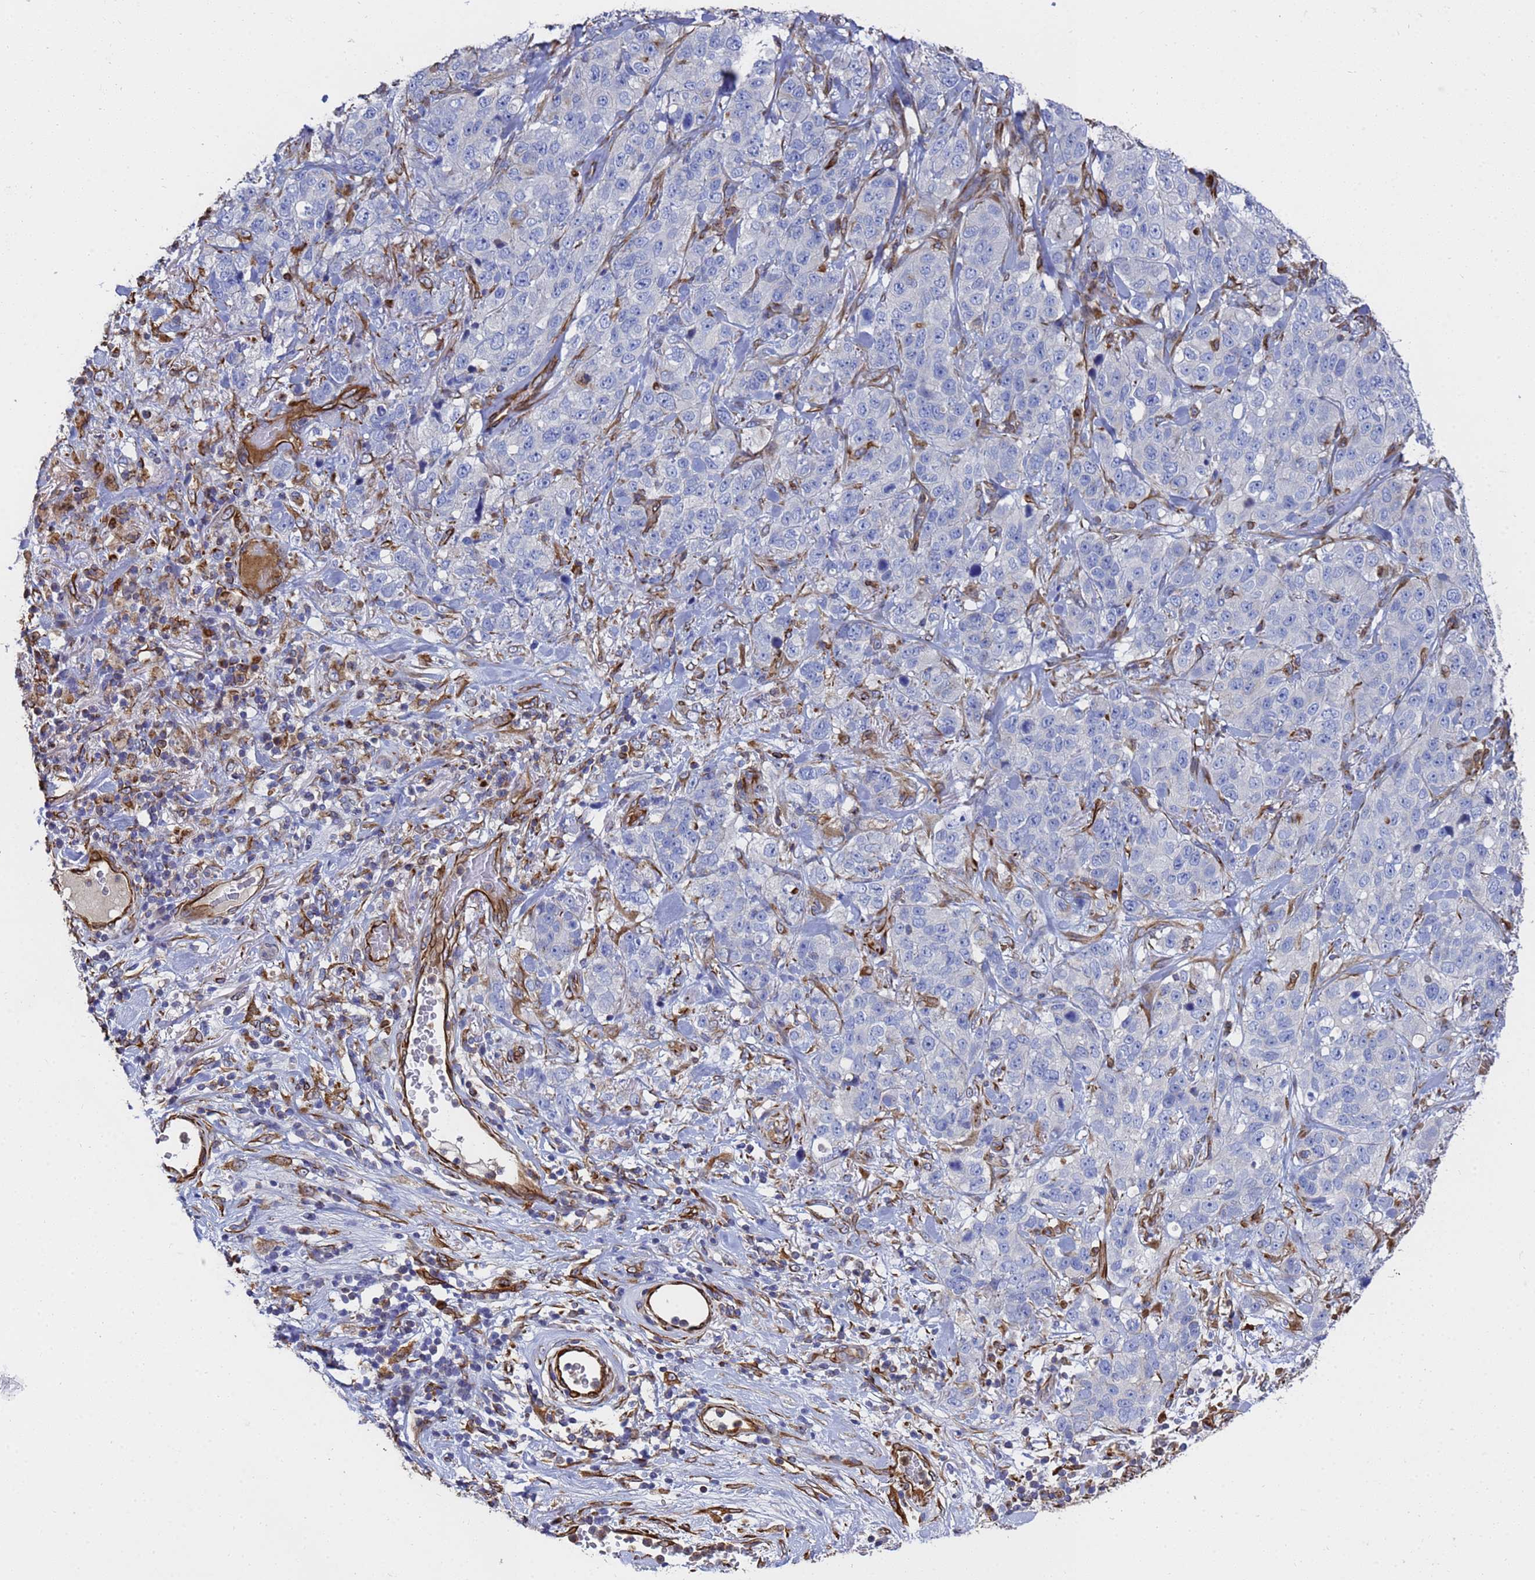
{"staining": {"intensity": "negative", "quantity": "none", "location": "none"}, "tissue": "stomach cancer", "cell_type": "Tumor cells", "image_type": "cancer", "snomed": [{"axis": "morphology", "description": "Adenocarcinoma, NOS"}, {"axis": "topography", "description": "Stomach"}], "caption": "Tumor cells are negative for protein expression in human stomach cancer. The staining was performed using DAB to visualize the protein expression in brown, while the nuclei were stained in blue with hematoxylin (Magnification: 20x).", "gene": "SYT13", "patient": {"sex": "male", "age": 48}}